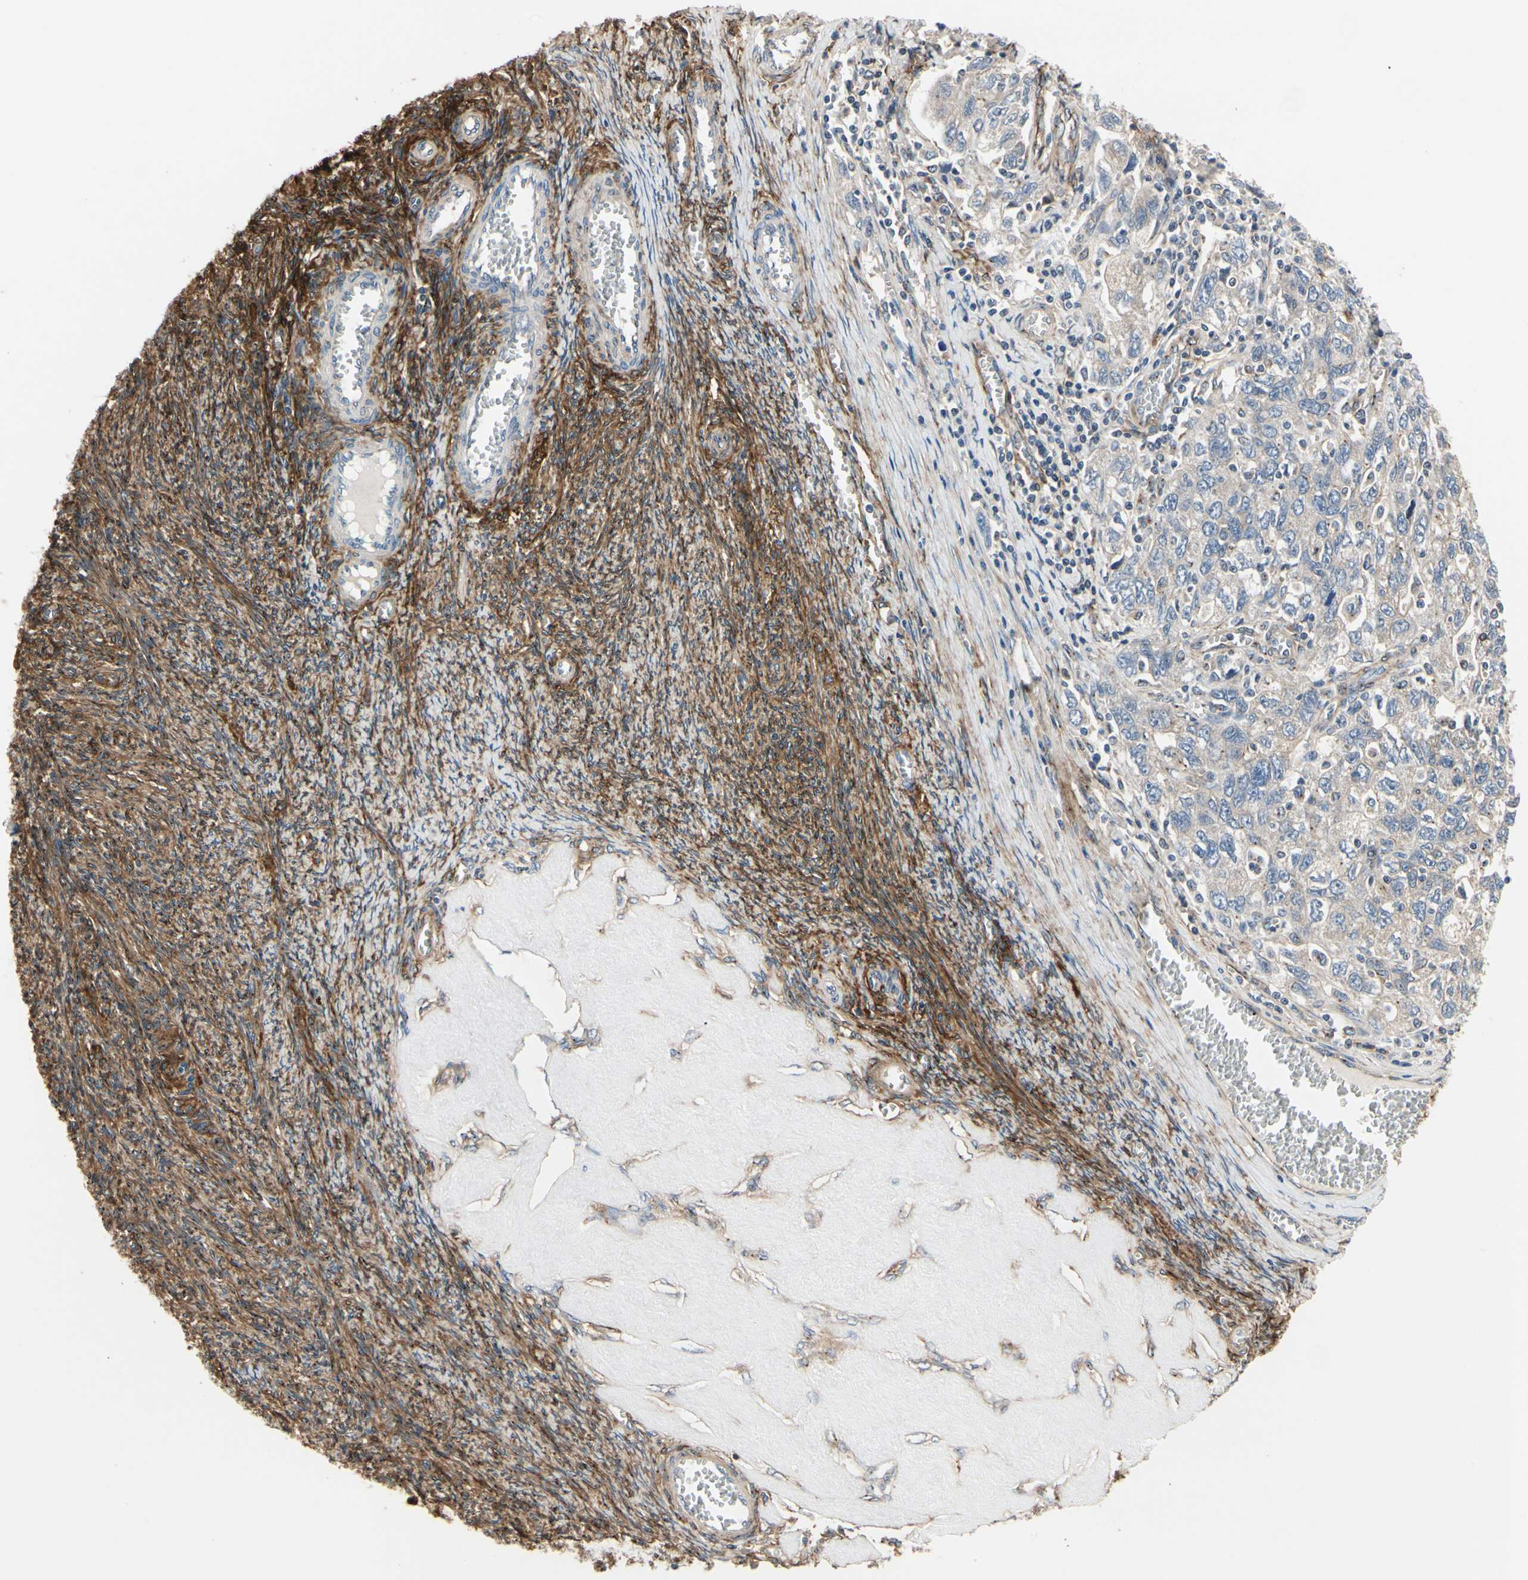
{"staining": {"intensity": "negative", "quantity": "none", "location": "none"}, "tissue": "ovarian cancer", "cell_type": "Tumor cells", "image_type": "cancer", "snomed": [{"axis": "morphology", "description": "Carcinoma, NOS"}, {"axis": "morphology", "description": "Cystadenocarcinoma, serous, NOS"}, {"axis": "topography", "description": "Ovary"}], "caption": "DAB immunohistochemical staining of human ovarian cancer demonstrates no significant staining in tumor cells.", "gene": "PRKAR2B", "patient": {"sex": "female", "age": 69}}